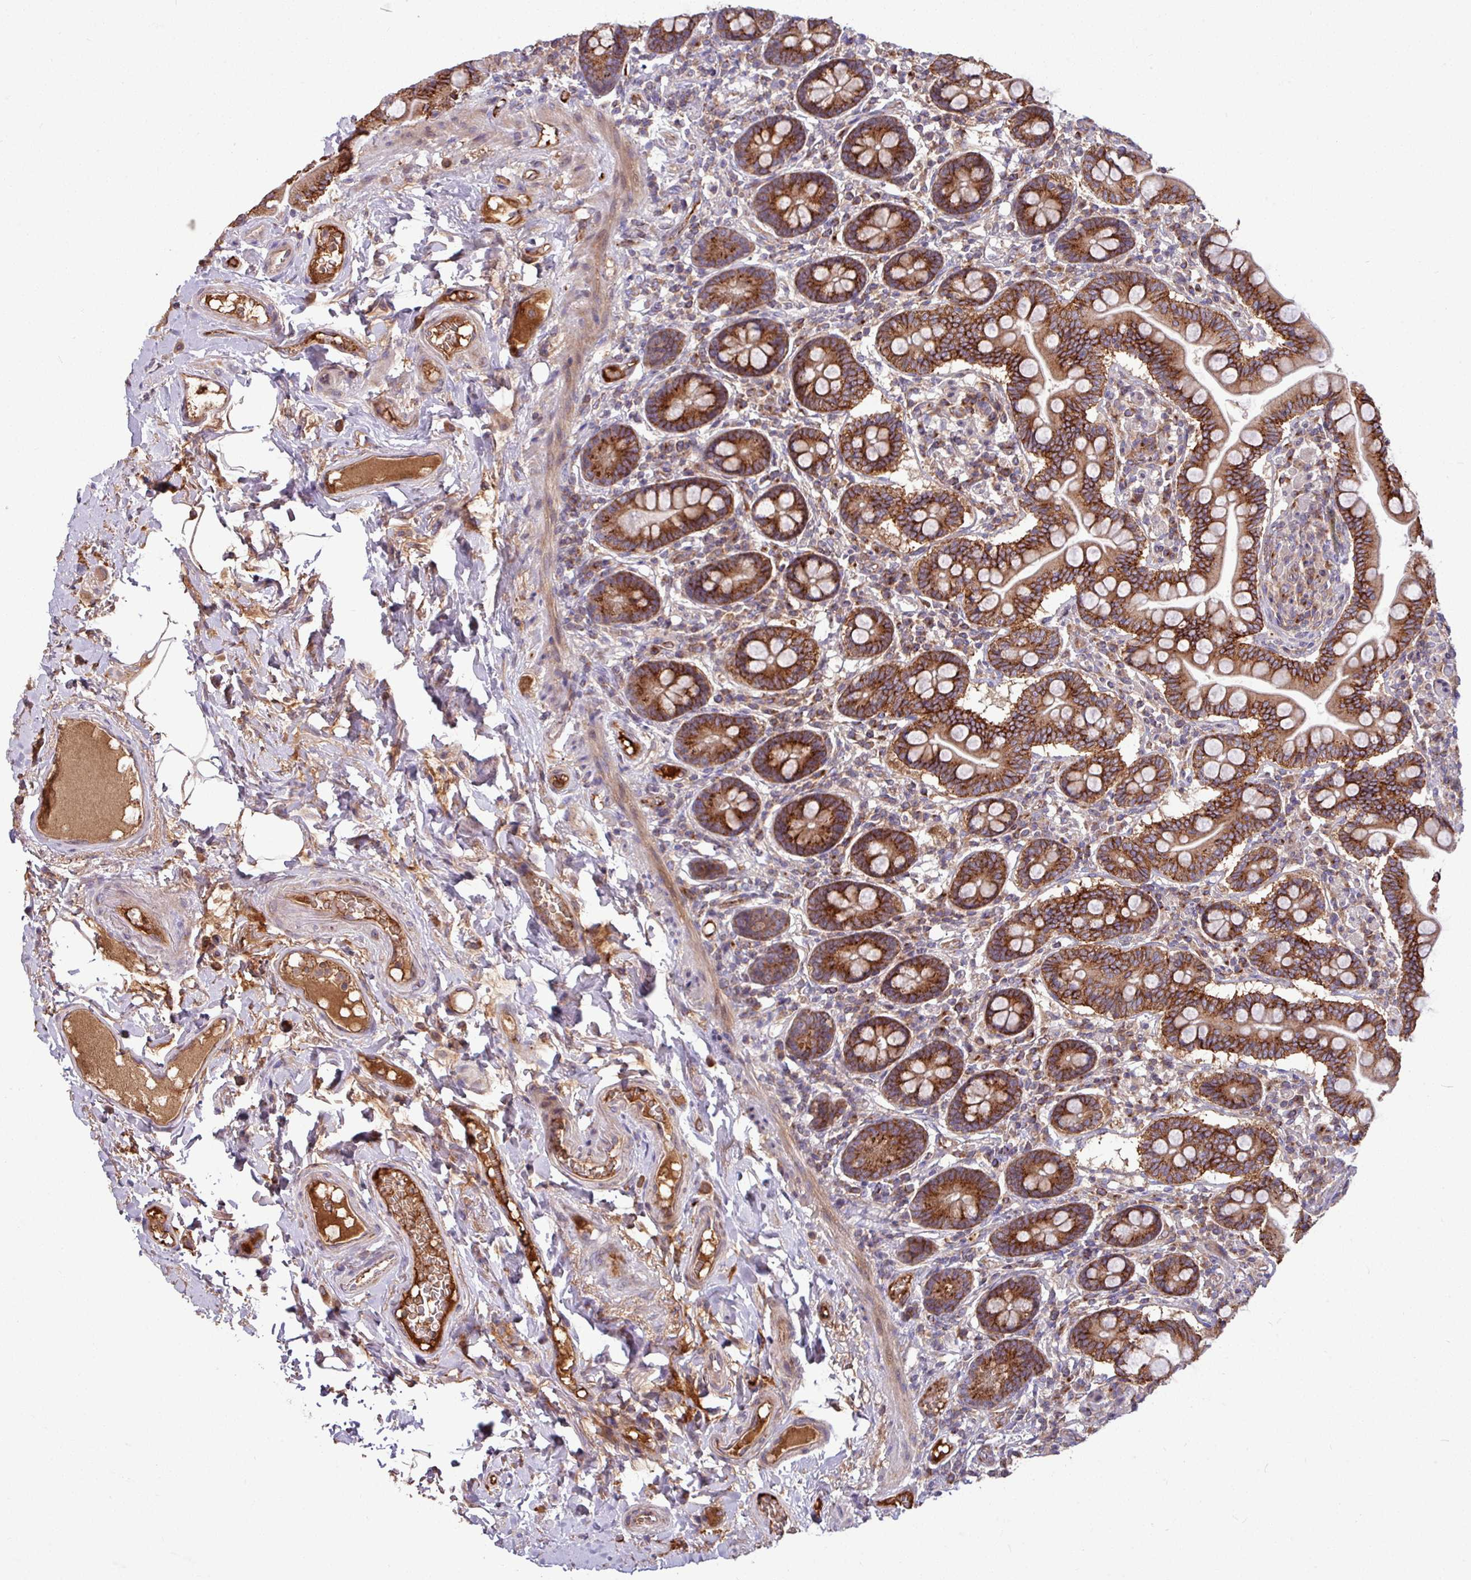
{"staining": {"intensity": "strong", "quantity": ">75%", "location": "cytoplasmic/membranous"}, "tissue": "small intestine", "cell_type": "Glandular cells", "image_type": "normal", "snomed": [{"axis": "morphology", "description": "Normal tissue, NOS"}, {"axis": "topography", "description": "Small intestine"}], "caption": "The micrograph reveals a brown stain indicating the presence of a protein in the cytoplasmic/membranous of glandular cells in small intestine. The staining was performed using DAB (3,3'-diaminobenzidine) to visualize the protein expression in brown, while the nuclei were stained in blue with hematoxylin (Magnification: 20x).", "gene": "LSM12", "patient": {"sex": "female", "age": 64}}